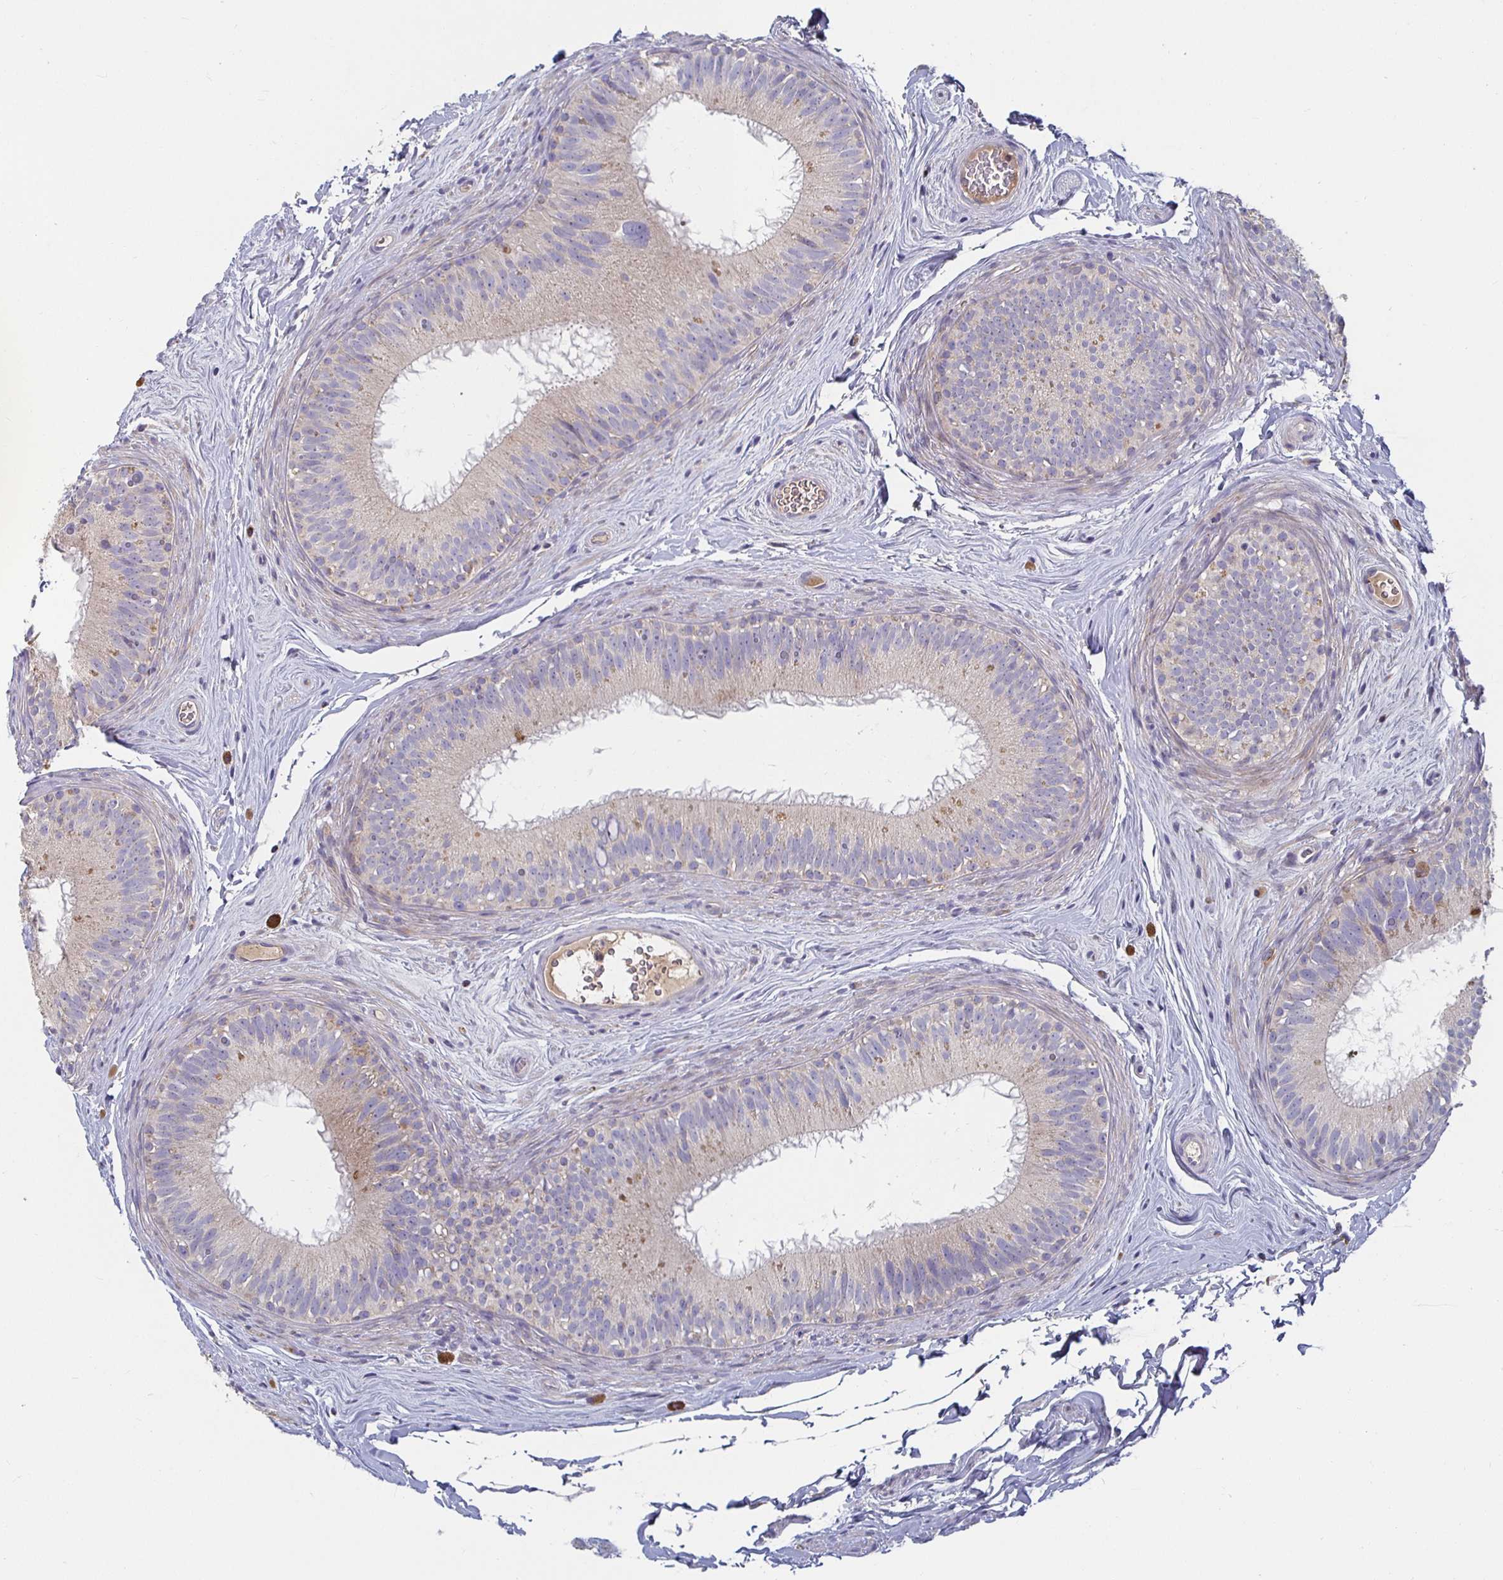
{"staining": {"intensity": "negative", "quantity": "none", "location": "none"}, "tissue": "epididymis", "cell_type": "Glandular cells", "image_type": "normal", "snomed": [{"axis": "morphology", "description": "Normal tissue, NOS"}, {"axis": "topography", "description": "Epididymis"}], "caption": "Glandular cells are negative for brown protein staining in benign epididymis. (IHC, brightfield microscopy, high magnification).", "gene": "RNF144B", "patient": {"sex": "male", "age": 44}}